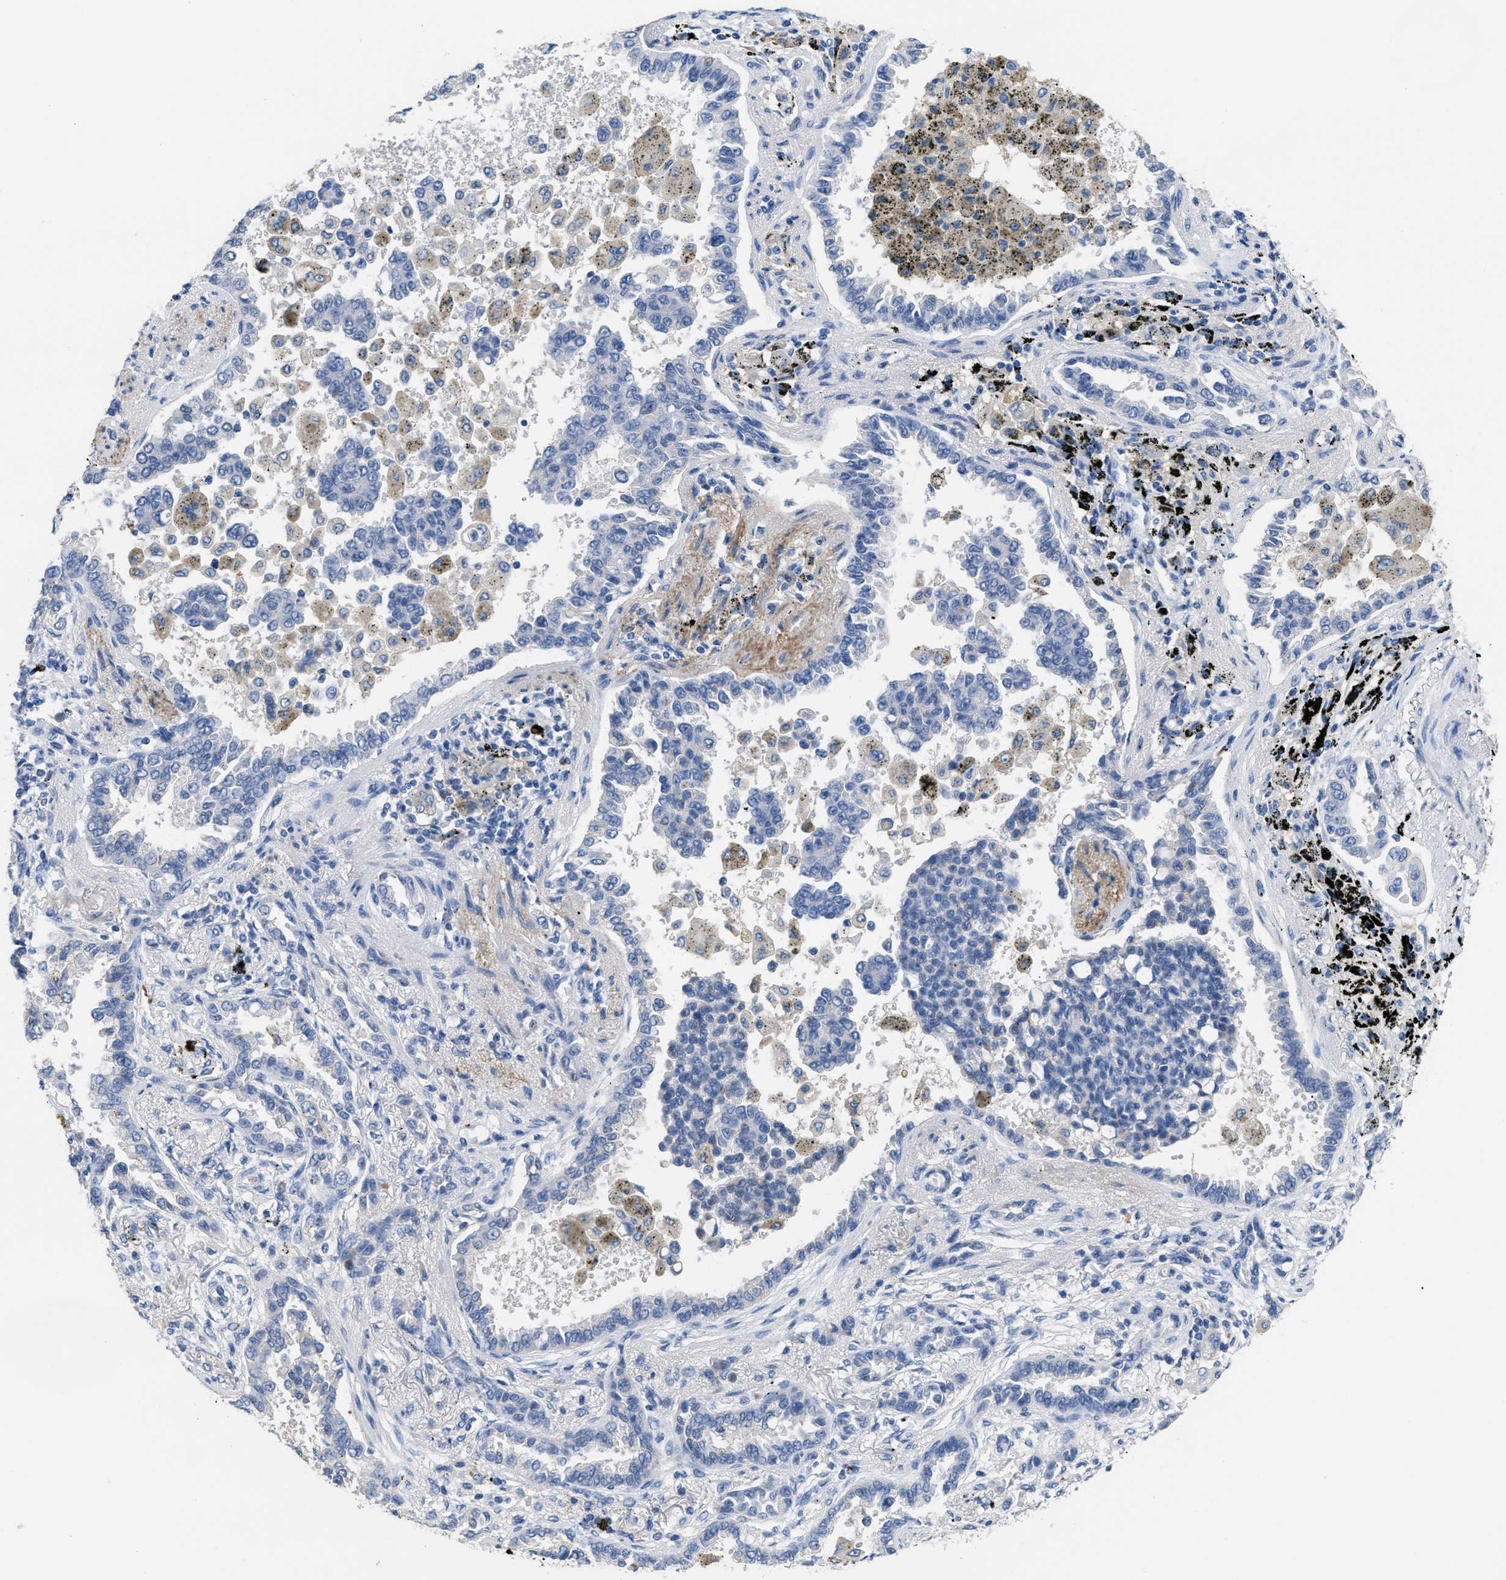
{"staining": {"intensity": "negative", "quantity": "none", "location": "none"}, "tissue": "lung cancer", "cell_type": "Tumor cells", "image_type": "cancer", "snomed": [{"axis": "morphology", "description": "Normal tissue, NOS"}, {"axis": "morphology", "description": "Adenocarcinoma, NOS"}, {"axis": "topography", "description": "Lung"}], "caption": "DAB (3,3'-diaminobenzidine) immunohistochemical staining of lung cancer reveals no significant positivity in tumor cells.", "gene": "FGF18", "patient": {"sex": "male", "age": 59}}